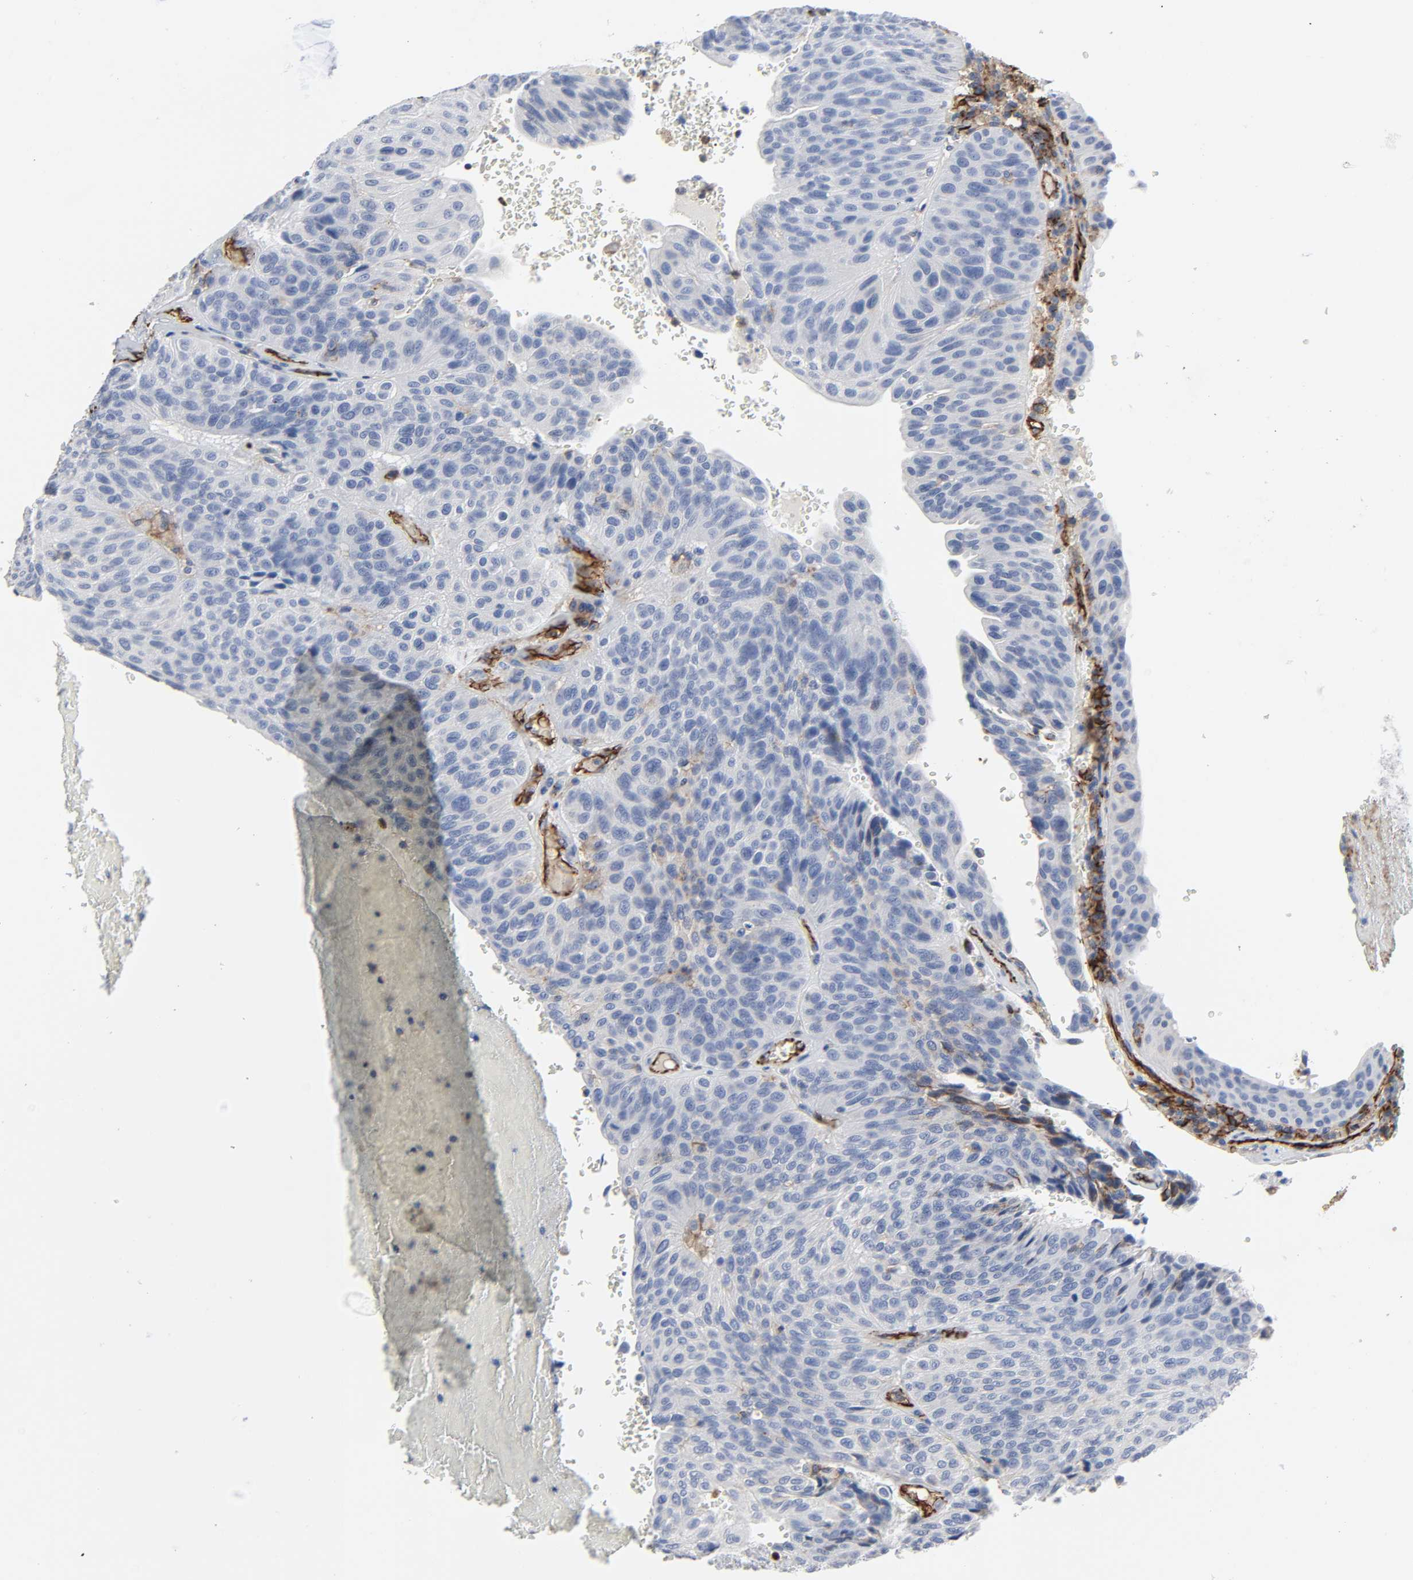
{"staining": {"intensity": "moderate", "quantity": "<25%", "location": "cytoplasmic/membranous"}, "tissue": "urothelial cancer", "cell_type": "Tumor cells", "image_type": "cancer", "snomed": [{"axis": "morphology", "description": "Urothelial carcinoma, High grade"}, {"axis": "topography", "description": "Urinary bladder"}], "caption": "A high-resolution photomicrograph shows immunohistochemistry staining of urothelial cancer, which shows moderate cytoplasmic/membranous expression in approximately <25% of tumor cells.", "gene": "PECAM1", "patient": {"sex": "male", "age": 66}}